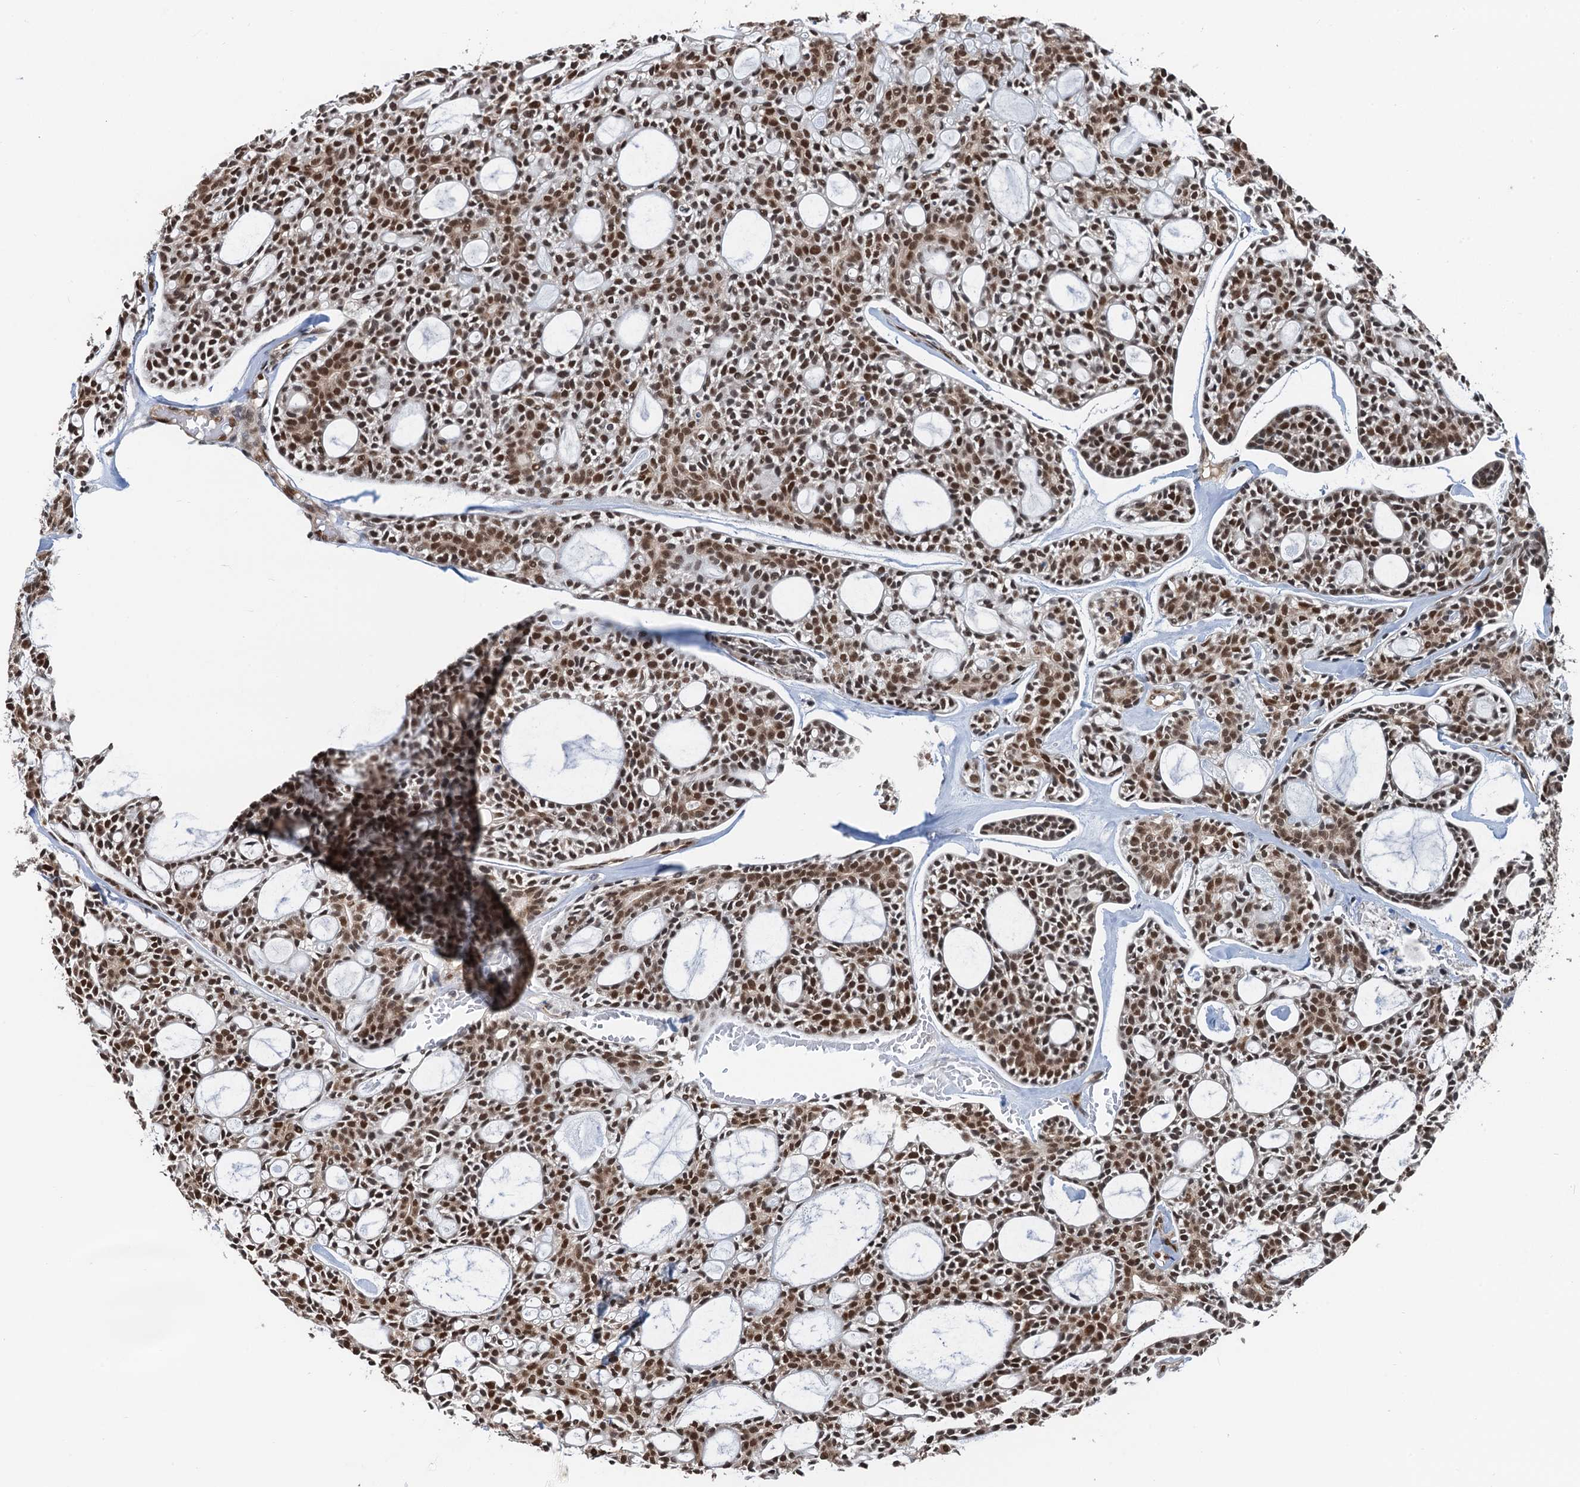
{"staining": {"intensity": "strong", "quantity": ">75%", "location": "nuclear"}, "tissue": "head and neck cancer", "cell_type": "Tumor cells", "image_type": "cancer", "snomed": [{"axis": "morphology", "description": "Adenocarcinoma, NOS"}, {"axis": "topography", "description": "Salivary gland"}, {"axis": "topography", "description": "Head-Neck"}], "caption": "Strong nuclear expression for a protein is appreciated in approximately >75% of tumor cells of head and neck cancer using IHC.", "gene": "CFDP1", "patient": {"sex": "male", "age": 55}}